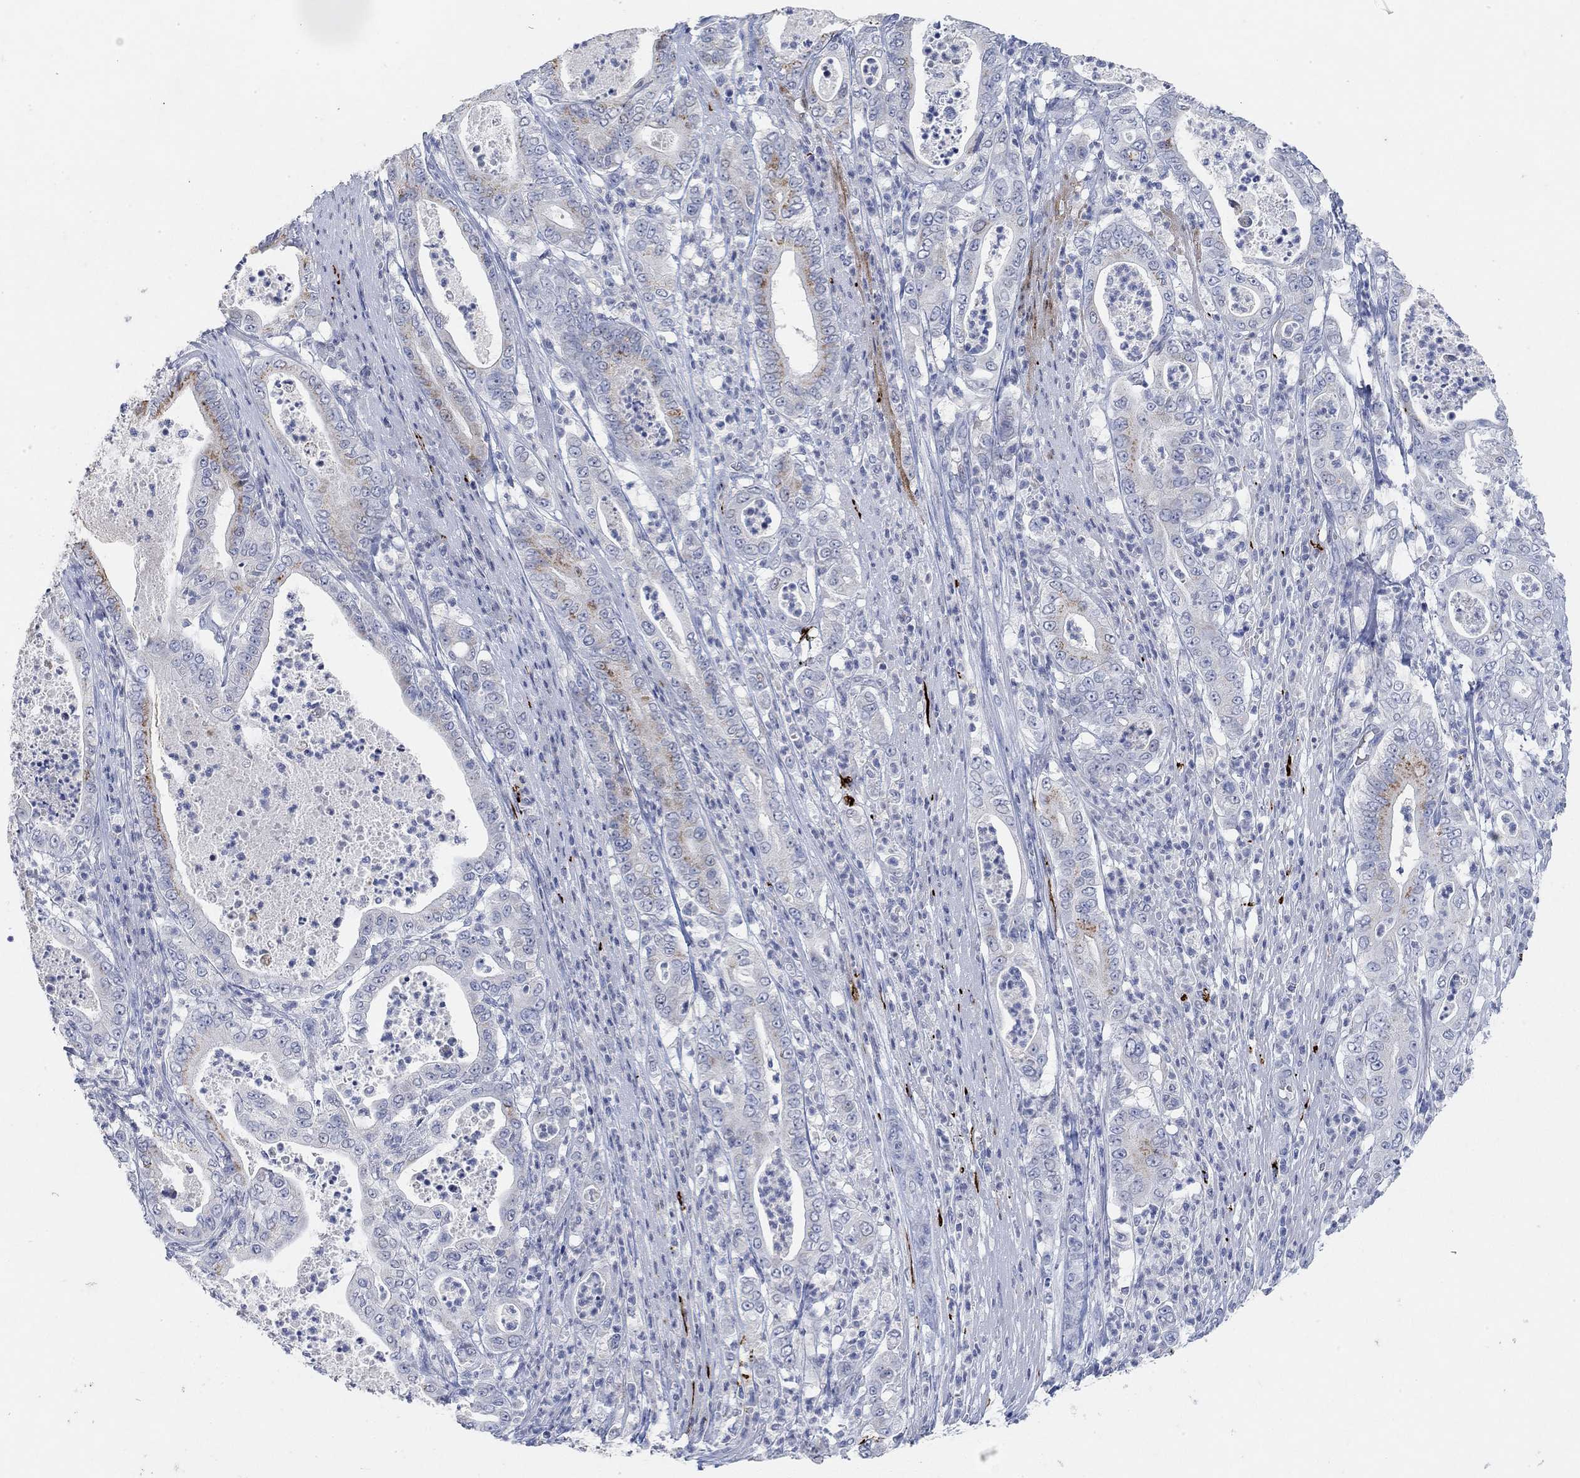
{"staining": {"intensity": "moderate", "quantity": "<25%", "location": "cytoplasmic/membranous"}, "tissue": "pancreatic cancer", "cell_type": "Tumor cells", "image_type": "cancer", "snomed": [{"axis": "morphology", "description": "Adenocarcinoma, NOS"}, {"axis": "topography", "description": "Pancreas"}], "caption": "This is an image of immunohistochemistry (IHC) staining of pancreatic adenocarcinoma, which shows moderate expression in the cytoplasmic/membranous of tumor cells.", "gene": "VAT1L", "patient": {"sex": "male", "age": 71}}